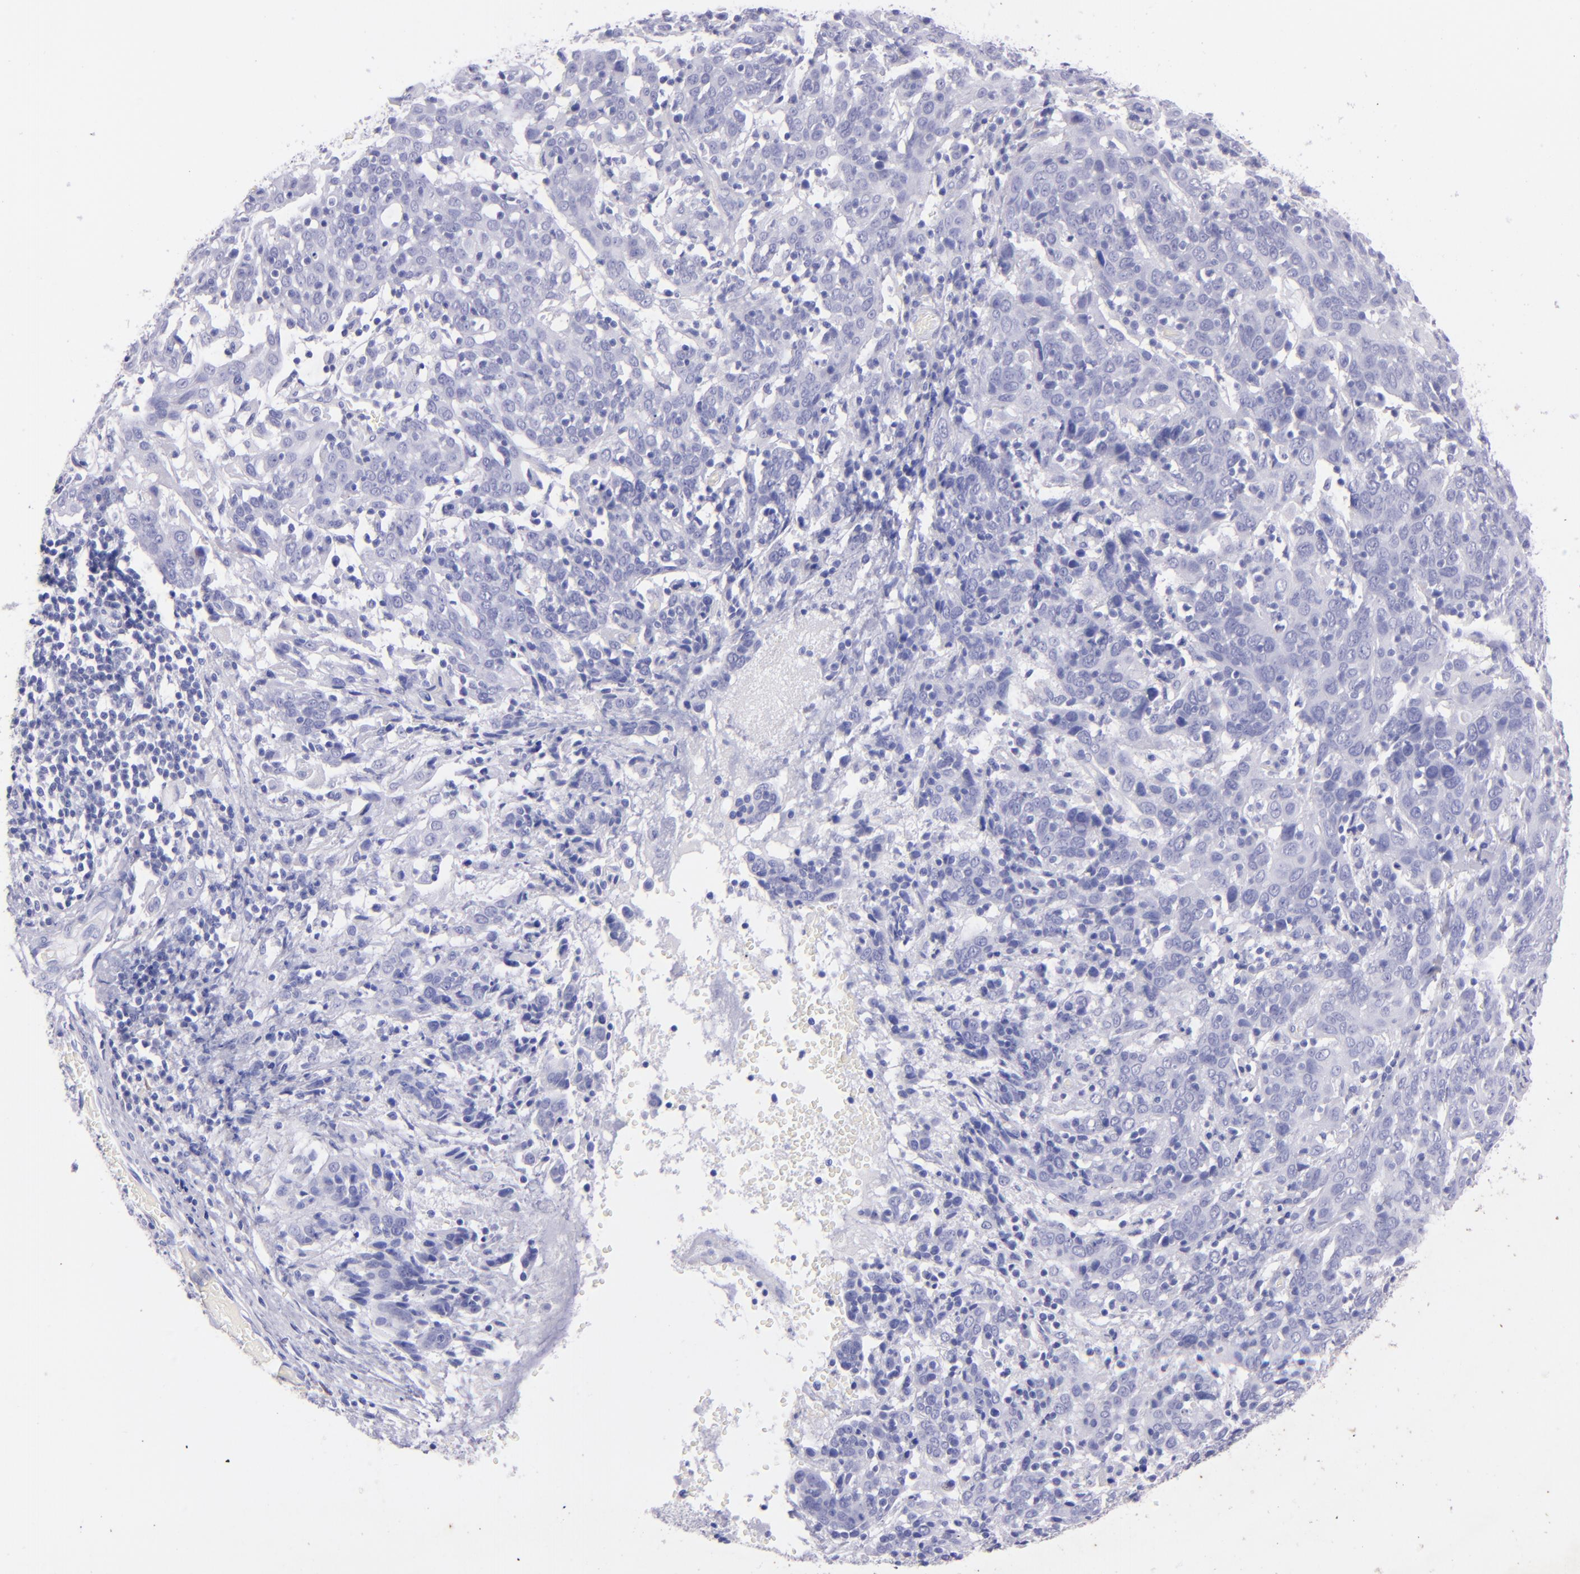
{"staining": {"intensity": "negative", "quantity": "none", "location": "none"}, "tissue": "cervical cancer", "cell_type": "Tumor cells", "image_type": "cancer", "snomed": [{"axis": "morphology", "description": "Normal tissue, NOS"}, {"axis": "morphology", "description": "Squamous cell carcinoma, NOS"}, {"axis": "topography", "description": "Cervix"}], "caption": "Cervical cancer (squamous cell carcinoma) was stained to show a protein in brown. There is no significant staining in tumor cells.", "gene": "UCHL1", "patient": {"sex": "female", "age": 67}}